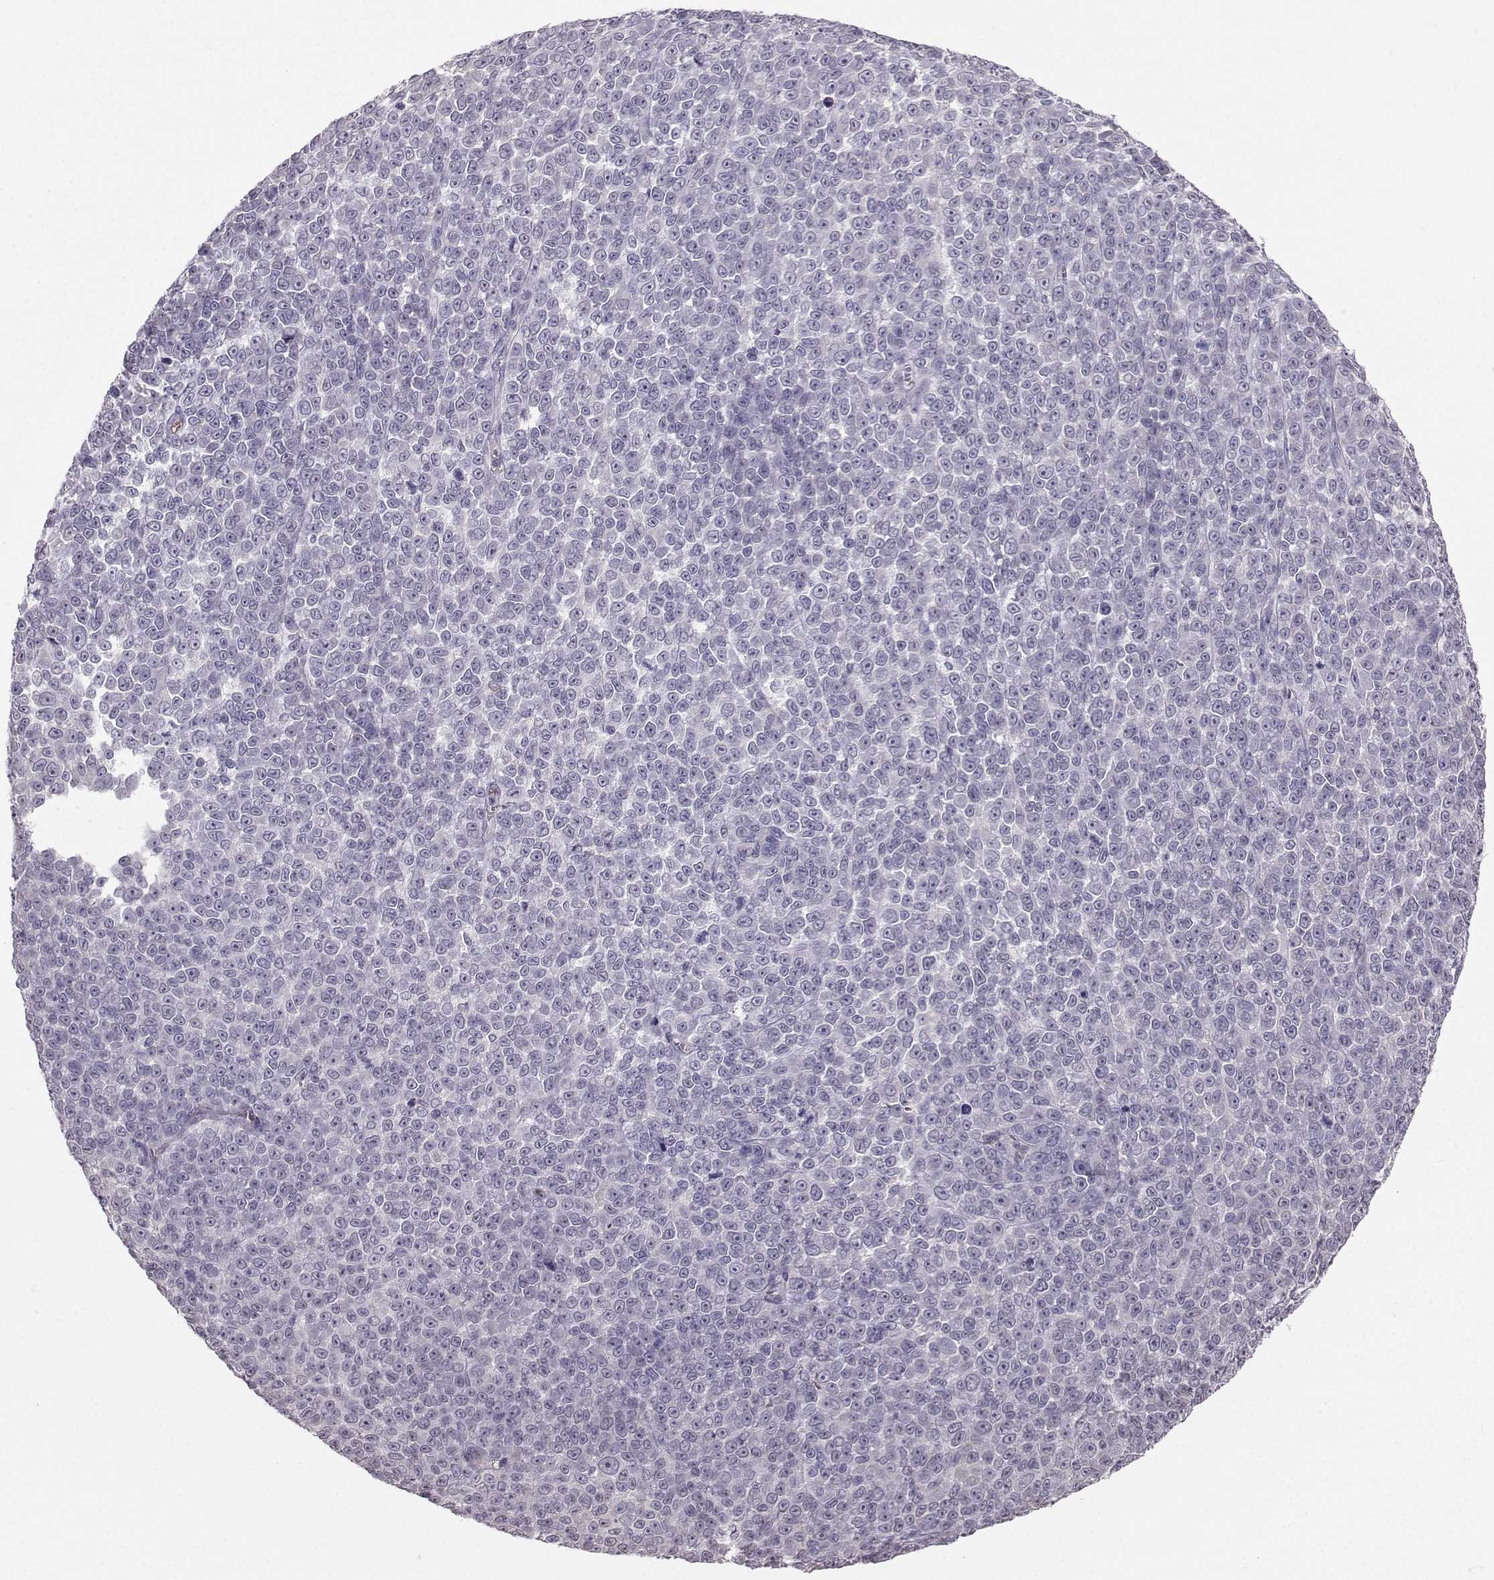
{"staining": {"intensity": "negative", "quantity": "none", "location": "none"}, "tissue": "melanoma", "cell_type": "Tumor cells", "image_type": "cancer", "snomed": [{"axis": "morphology", "description": "Malignant melanoma, NOS"}, {"axis": "topography", "description": "Skin"}], "caption": "An image of human malignant melanoma is negative for staining in tumor cells.", "gene": "TSPYL5", "patient": {"sex": "female", "age": 95}}